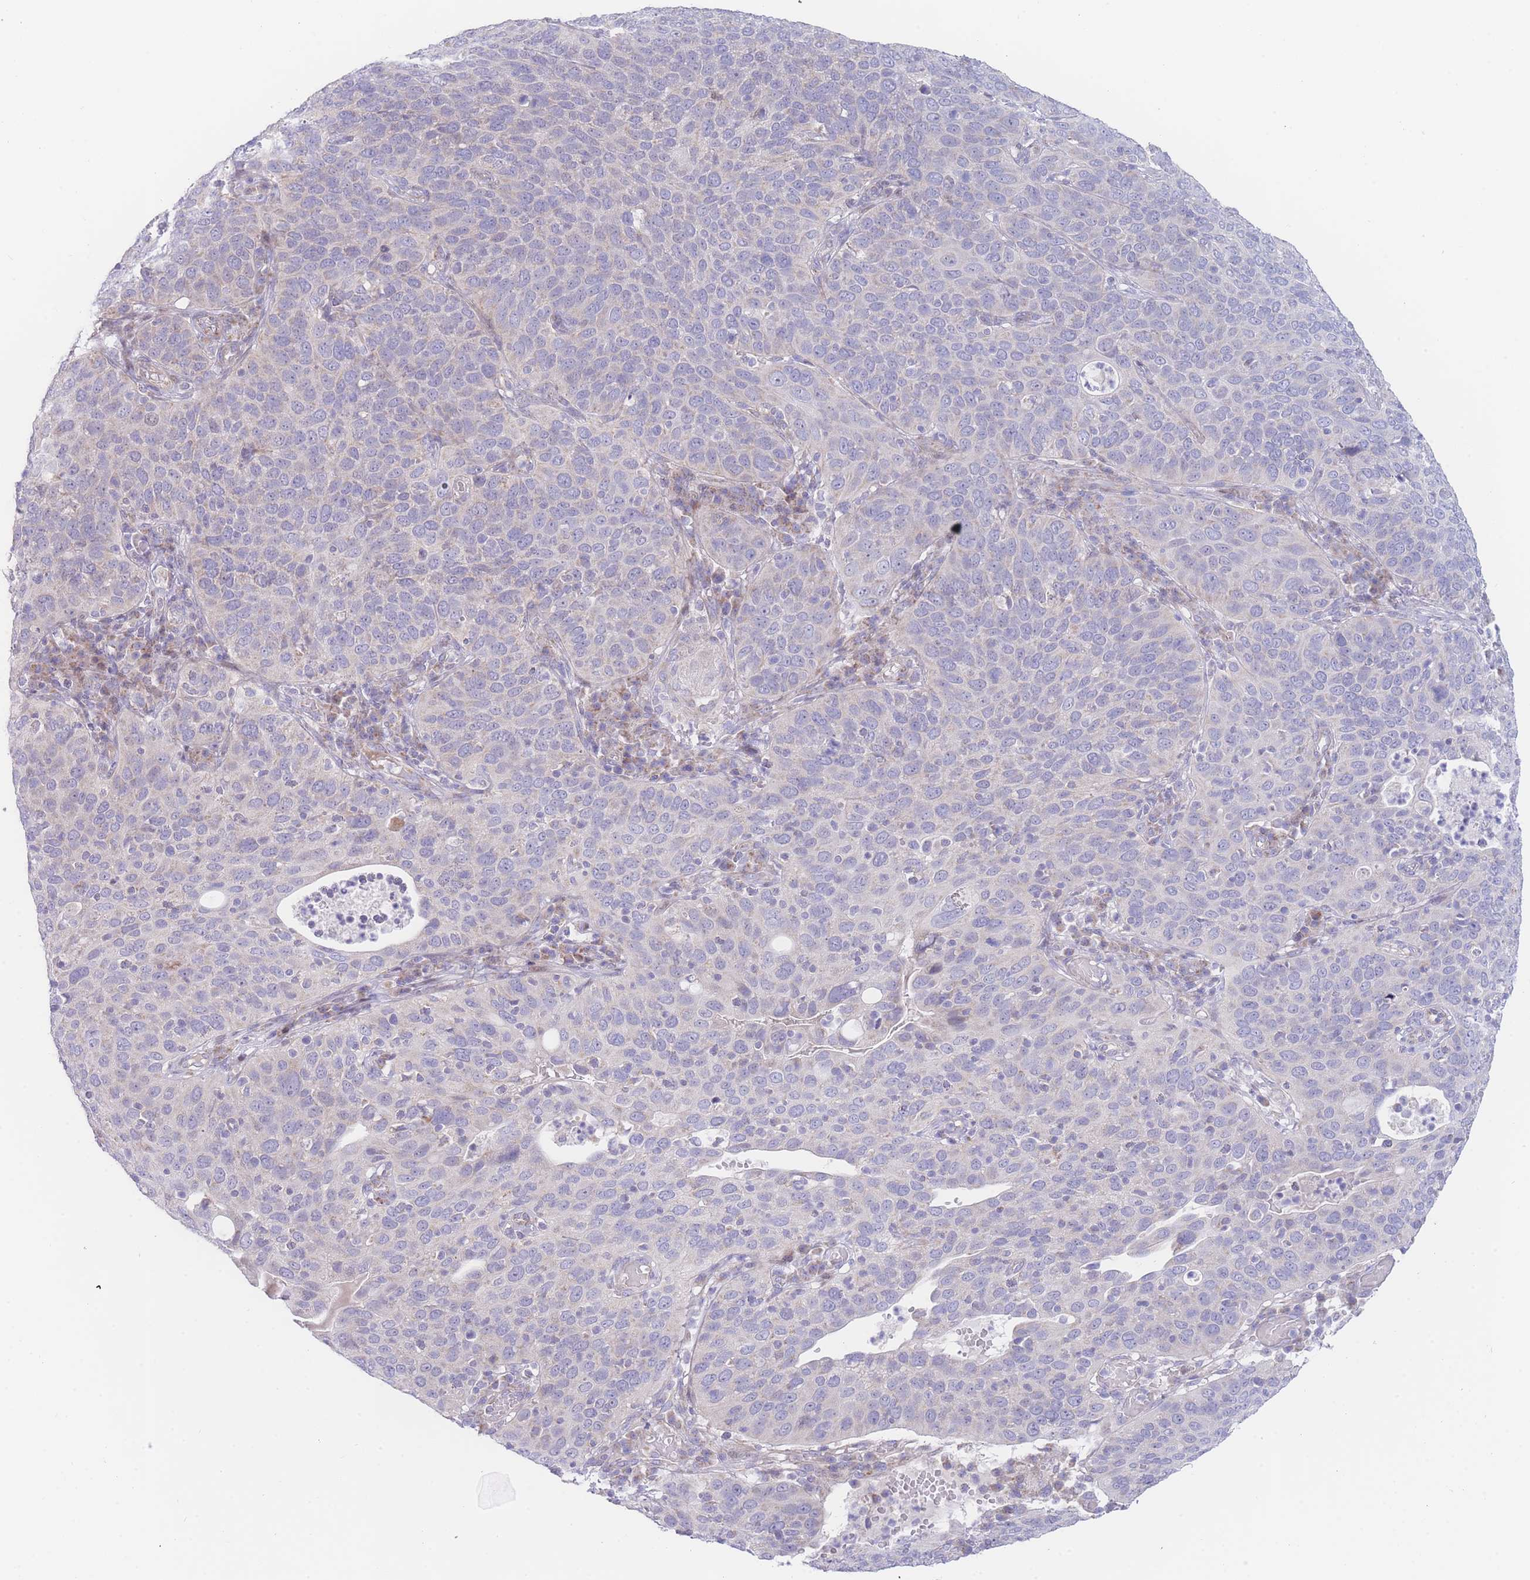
{"staining": {"intensity": "negative", "quantity": "none", "location": "none"}, "tissue": "cervical cancer", "cell_type": "Tumor cells", "image_type": "cancer", "snomed": [{"axis": "morphology", "description": "Squamous cell carcinoma, NOS"}, {"axis": "topography", "description": "Cervix"}], "caption": "Immunohistochemical staining of human cervical squamous cell carcinoma demonstrates no significant positivity in tumor cells.", "gene": "GPAM", "patient": {"sex": "female", "age": 36}}